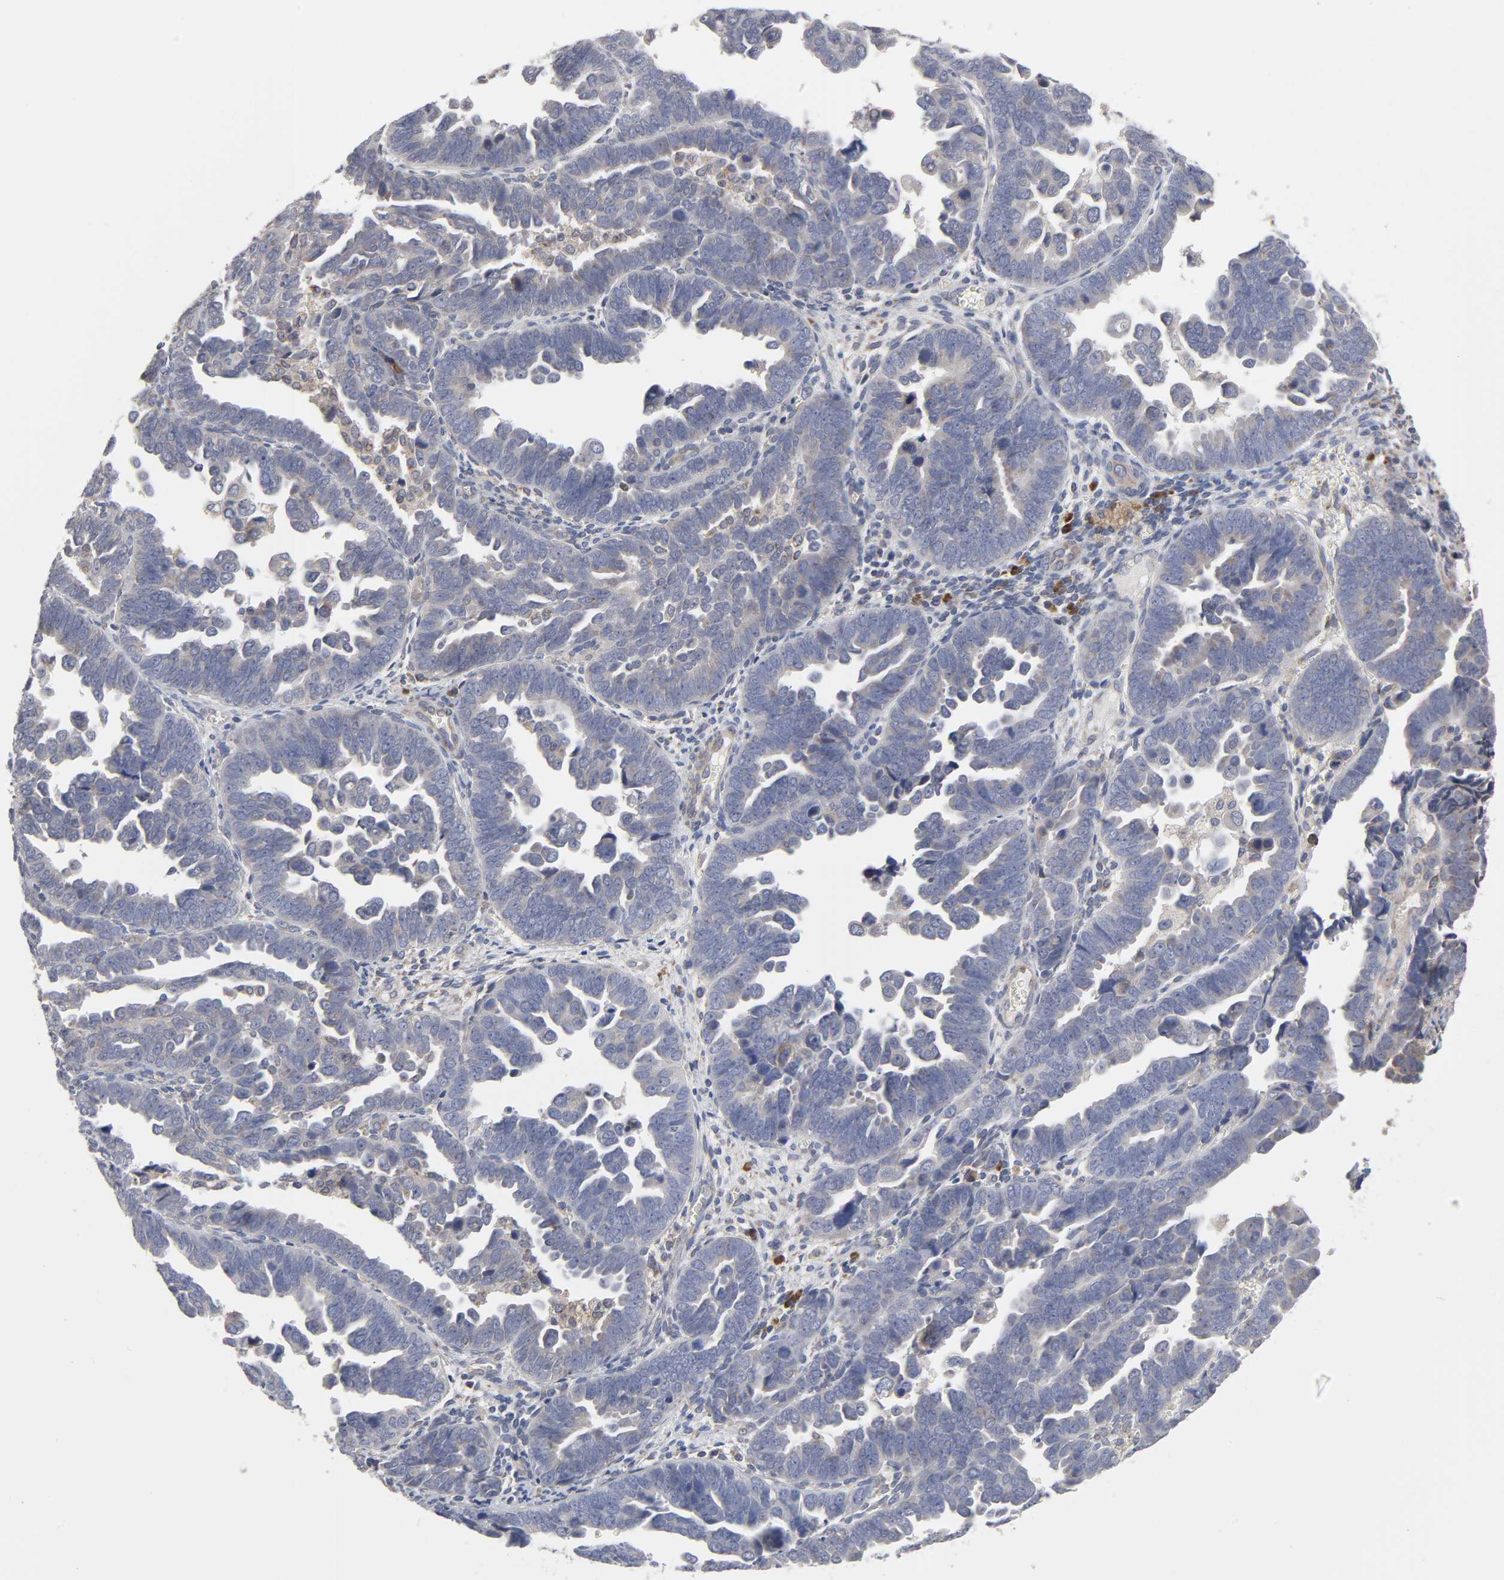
{"staining": {"intensity": "weak", "quantity": "<25%", "location": "cytoplasmic/membranous"}, "tissue": "endometrial cancer", "cell_type": "Tumor cells", "image_type": "cancer", "snomed": [{"axis": "morphology", "description": "Adenocarcinoma, NOS"}, {"axis": "topography", "description": "Endometrium"}], "caption": "The photomicrograph shows no staining of tumor cells in adenocarcinoma (endometrial). The staining was performed using DAB (3,3'-diaminobenzidine) to visualize the protein expression in brown, while the nuclei were stained in blue with hematoxylin (Magnification: 20x).", "gene": "IL4R", "patient": {"sex": "female", "age": 75}}